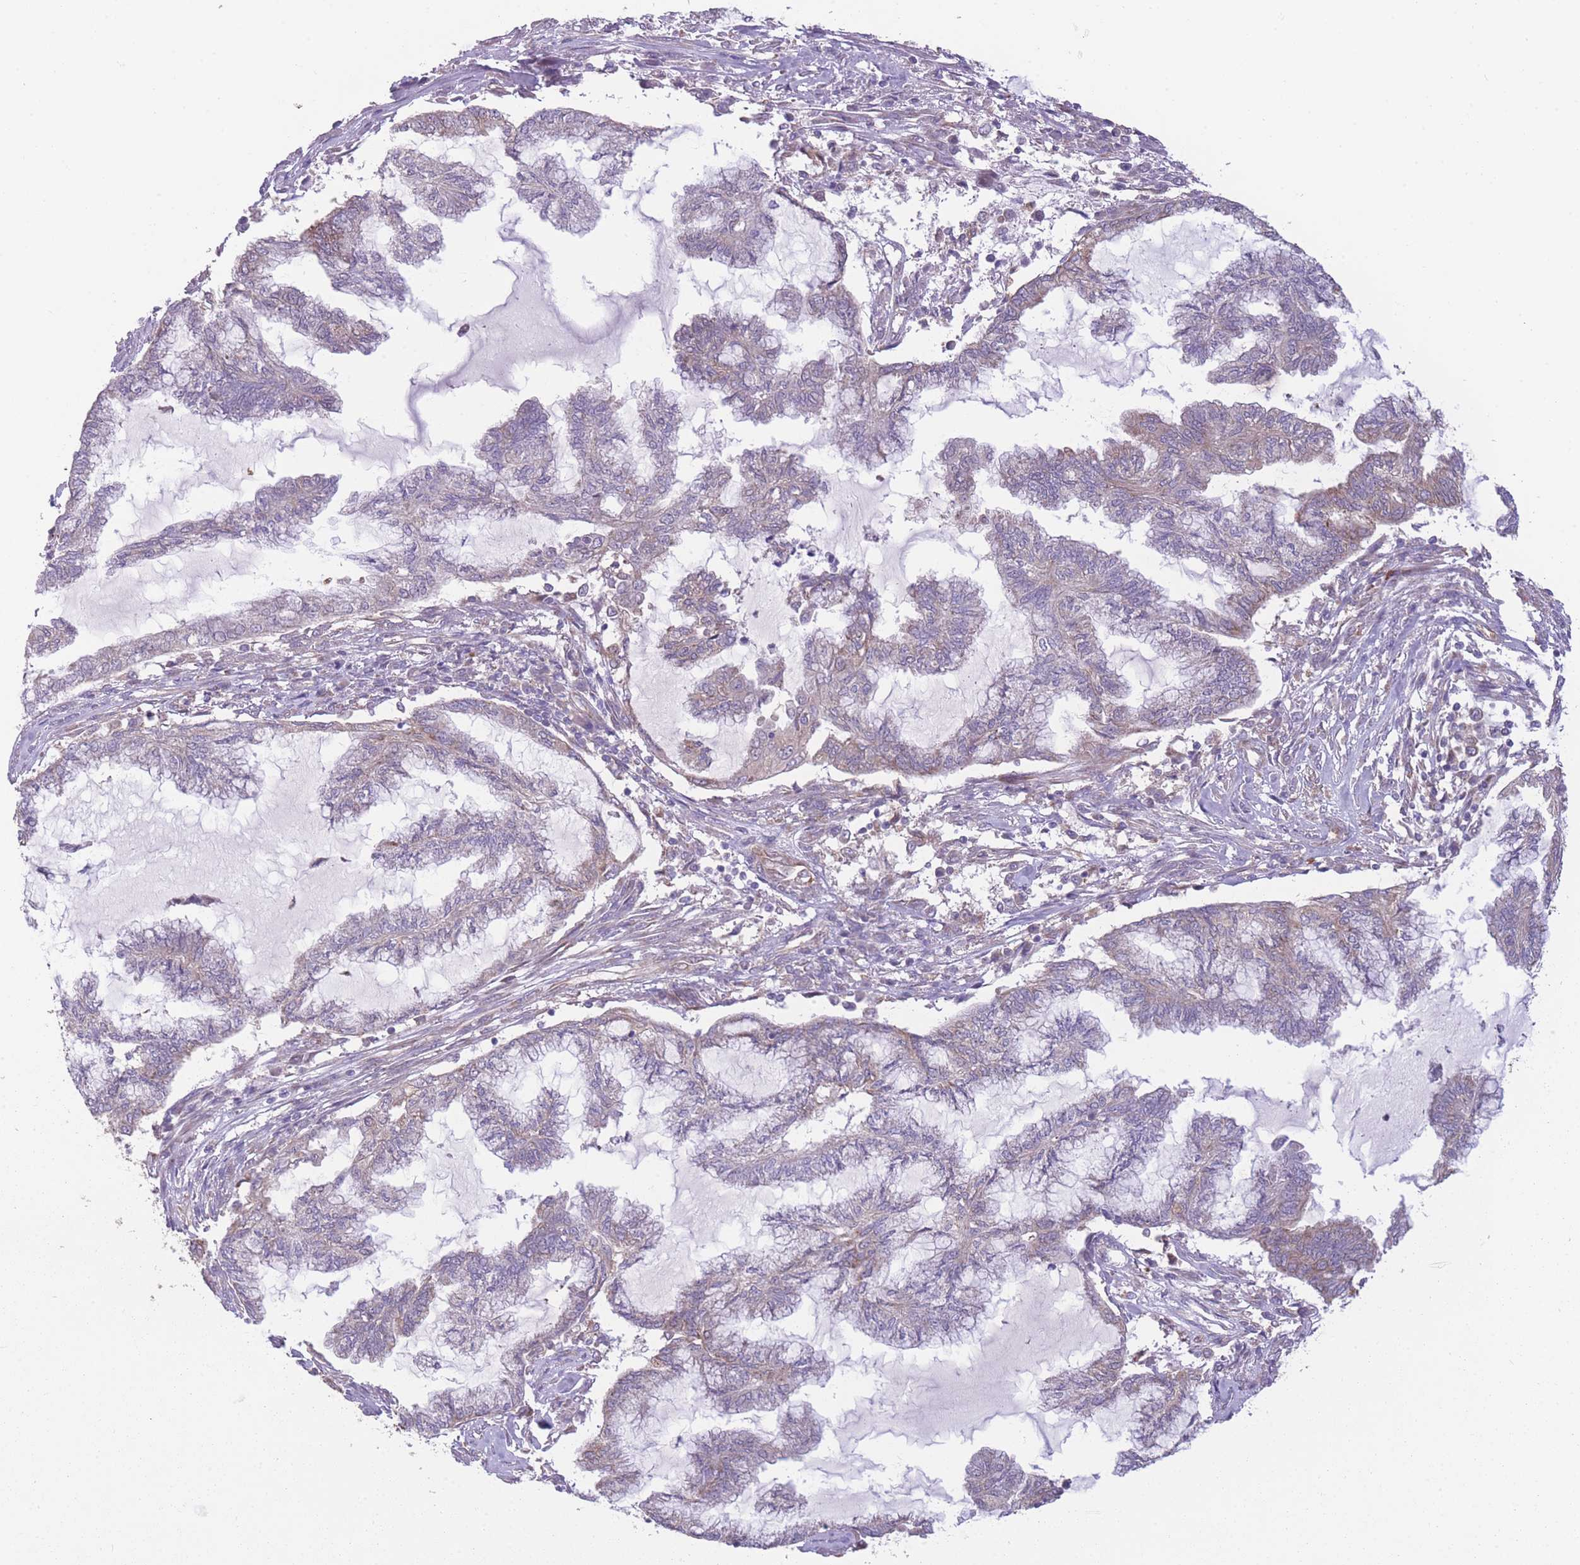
{"staining": {"intensity": "weak", "quantity": "<25%", "location": "cytoplasmic/membranous"}, "tissue": "endometrial cancer", "cell_type": "Tumor cells", "image_type": "cancer", "snomed": [{"axis": "morphology", "description": "Adenocarcinoma, NOS"}, {"axis": "topography", "description": "Endometrium"}], "caption": "Immunohistochemical staining of human endometrial cancer (adenocarcinoma) reveals no significant staining in tumor cells. (DAB (3,3'-diaminobenzidine) immunohistochemistry with hematoxylin counter stain).", "gene": "CCT6B", "patient": {"sex": "female", "age": 86}}